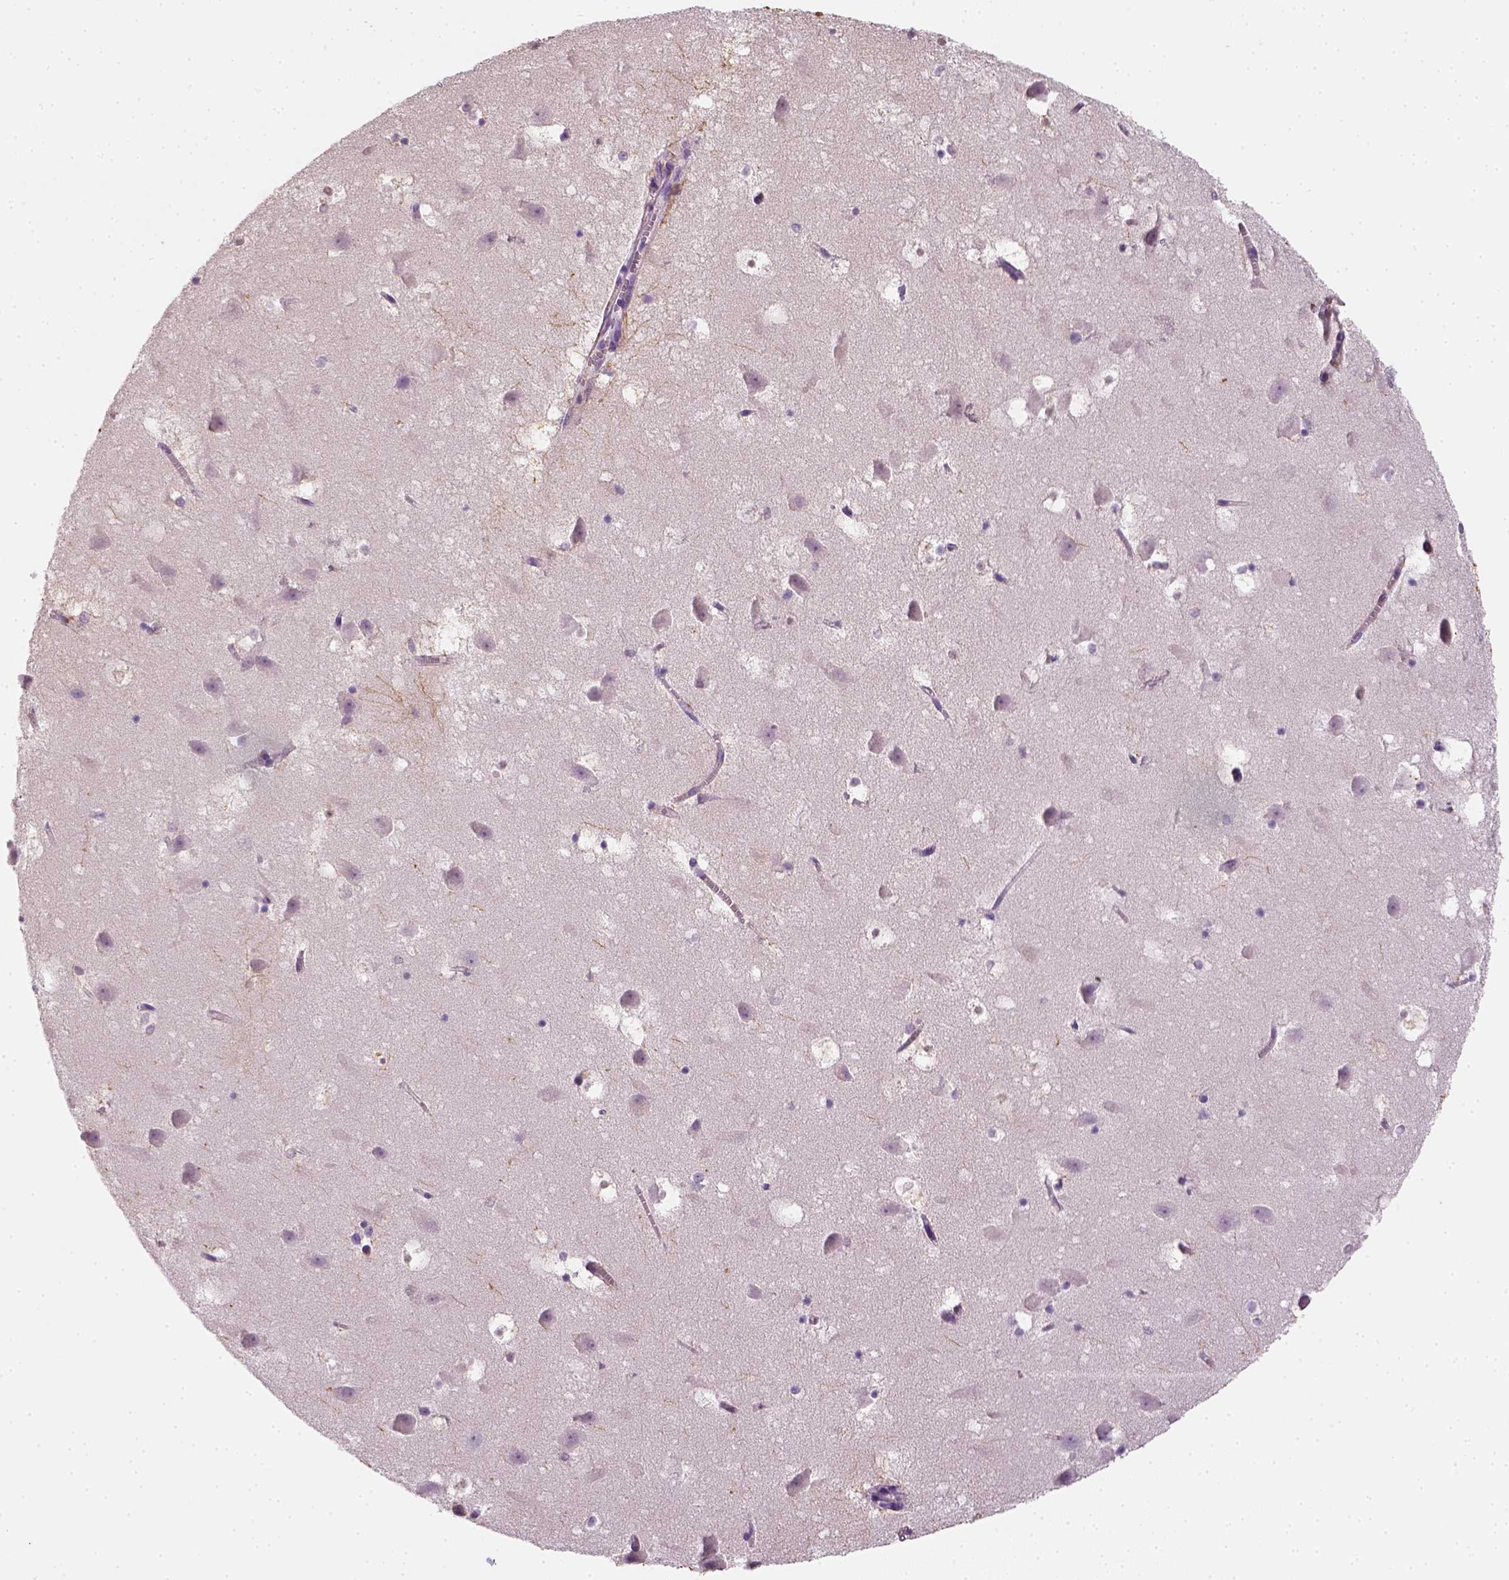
{"staining": {"intensity": "moderate", "quantity": "<25%", "location": "cytoplasmic/membranous"}, "tissue": "hippocampus", "cell_type": "Glial cells", "image_type": "normal", "snomed": [{"axis": "morphology", "description": "Normal tissue, NOS"}, {"axis": "topography", "description": "Hippocampus"}], "caption": "Immunohistochemistry image of unremarkable hippocampus: human hippocampus stained using immunohistochemistry (IHC) reveals low levels of moderate protein expression localized specifically in the cytoplasmic/membranous of glial cells, appearing as a cytoplasmic/membranous brown color.", "gene": "EPHB1", "patient": {"sex": "male", "age": 58}}